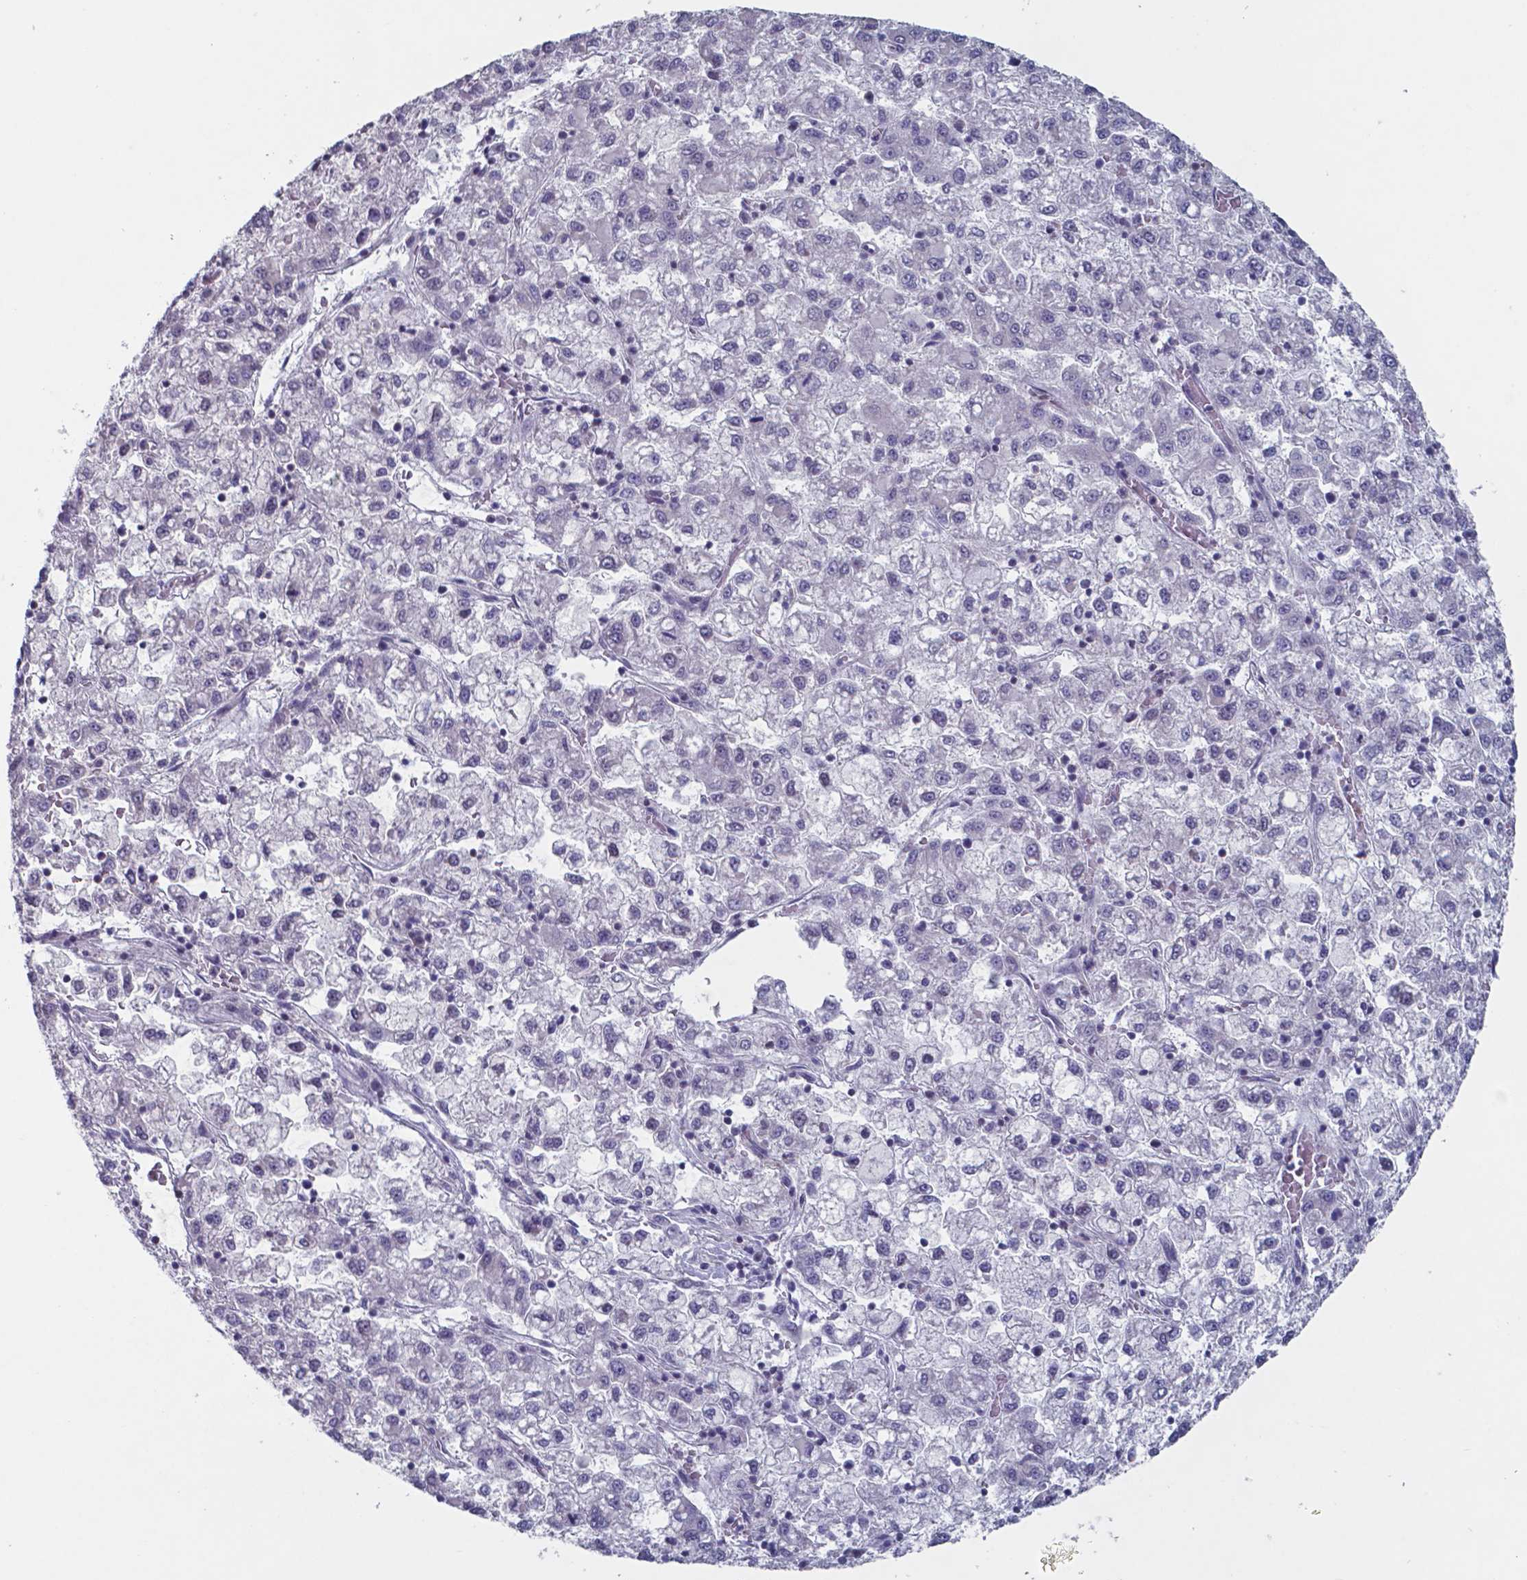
{"staining": {"intensity": "negative", "quantity": "none", "location": "none"}, "tissue": "liver cancer", "cell_type": "Tumor cells", "image_type": "cancer", "snomed": [{"axis": "morphology", "description": "Carcinoma, Hepatocellular, NOS"}, {"axis": "topography", "description": "Liver"}], "caption": "A high-resolution histopathology image shows immunohistochemistry (IHC) staining of liver cancer, which demonstrates no significant expression in tumor cells.", "gene": "TDP2", "patient": {"sex": "male", "age": 40}}